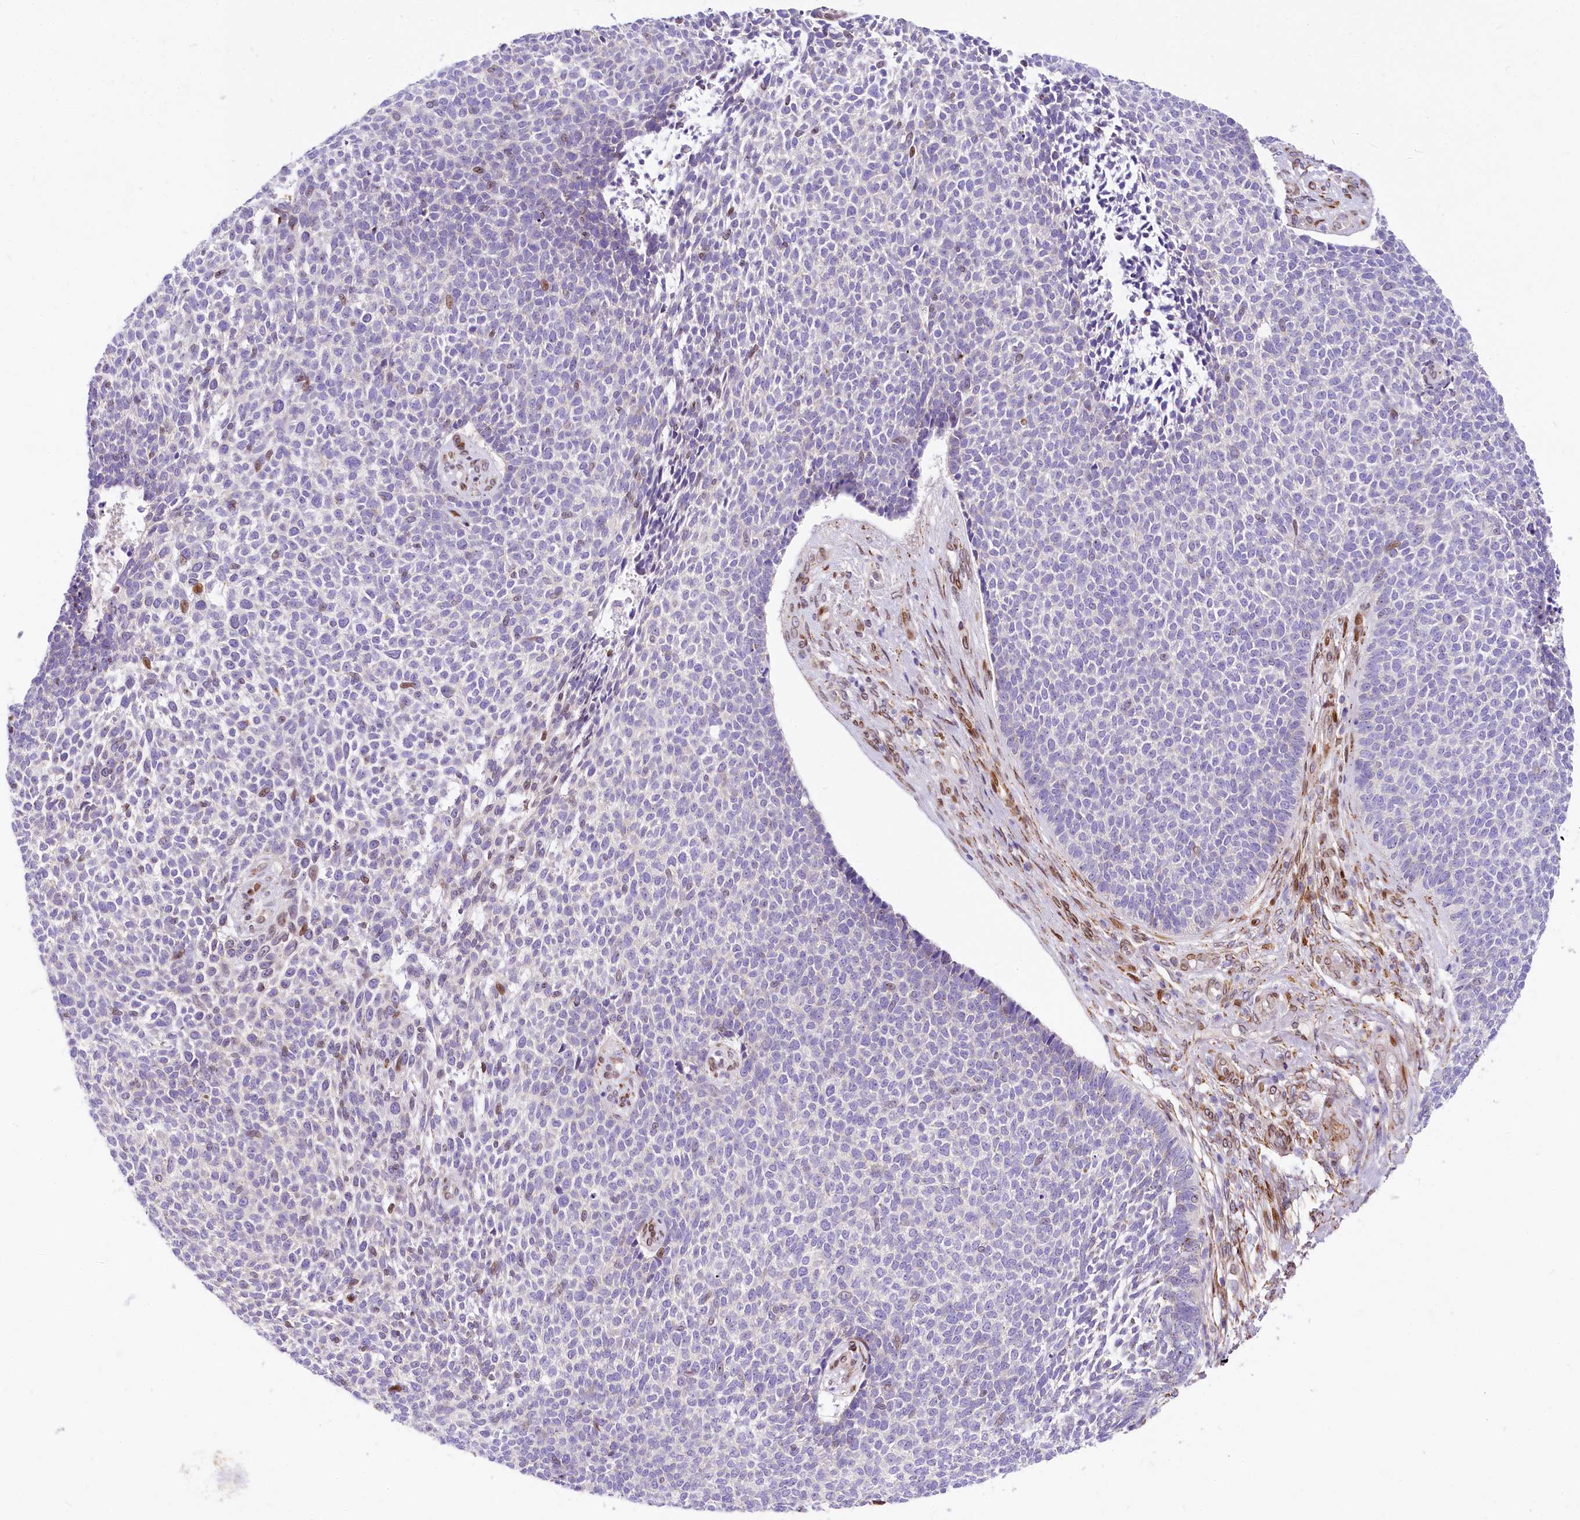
{"staining": {"intensity": "negative", "quantity": "none", "location": "none"}, "tissue": "skin cancer", "cell_type": "Tumor cells", "image_type": "cancer", "snomed": [{"axis": "morphology", "description": "Basal cell carcinoma"}, {"axis": "topography", "description": "Skin"}], "caption": "Image shows no protein expression in tumor cells of skin cancer tissue. (Stains: DAB IHC with hematoxylin counter stain, Microscopy: brightfield microscopy at high magnification).", "gene": "PPIP5K2", "patient": {"sex": "female", "age": 84}}